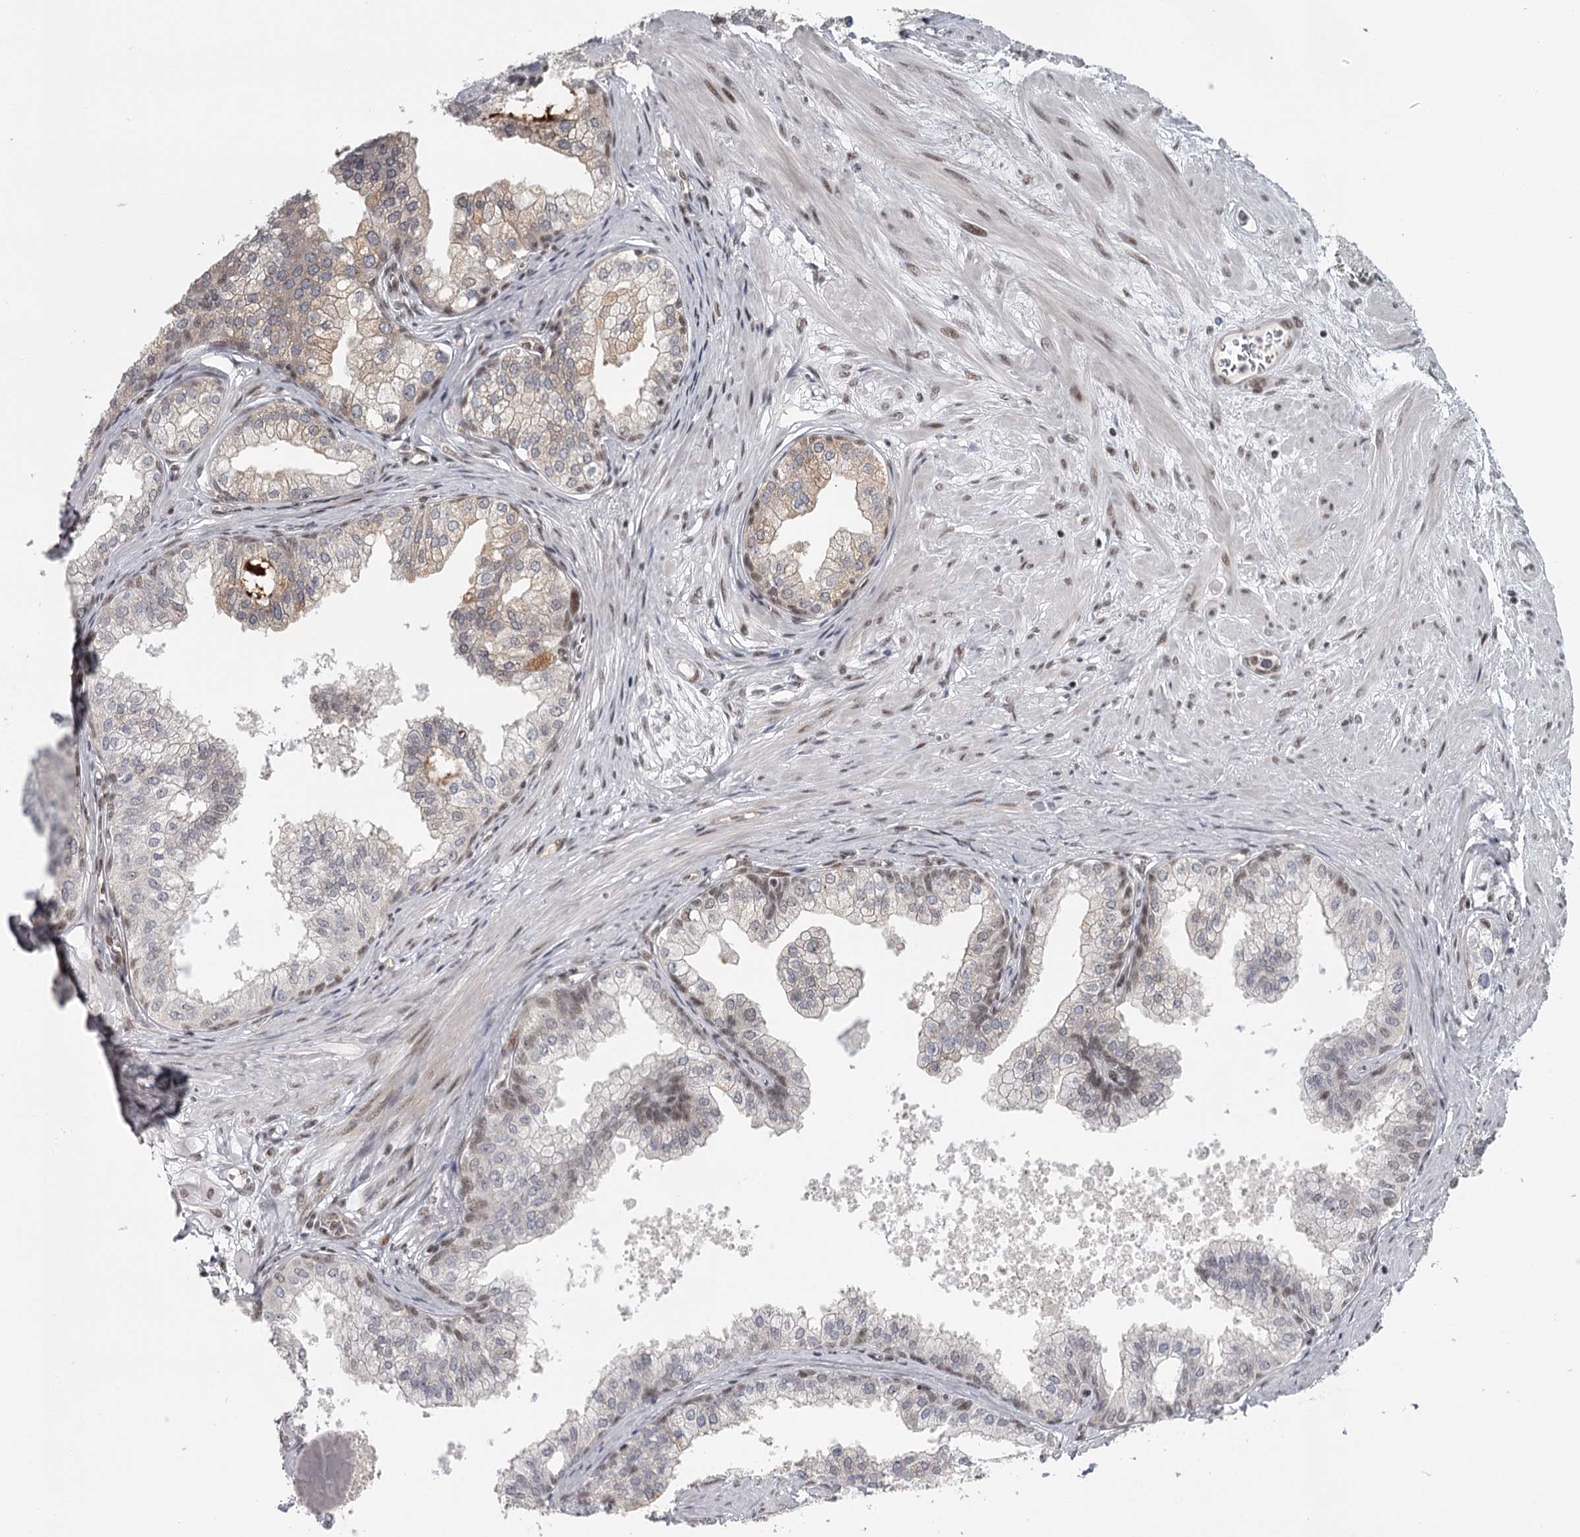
{"staining": {"intensity": "moderate", "quantity": "25%-75%", "location": "nuclear"}, "tissue": "prostate", "cell_type": "Glandular cells", "image_type": "normal", "snomed": [{"axis": "morphology", "description": "Normal tissue, NOS"}, {"axis": "topography", "description": "Prostate"}], "caption": "Immunohistochemistry (IHC) of benign prostate demonstrates medium levels of moderate nuclear expression in approximately 25%-75% of glandular cells.", "gene": "FAM13C", "patient": {"sex": "male", "age": 60}}